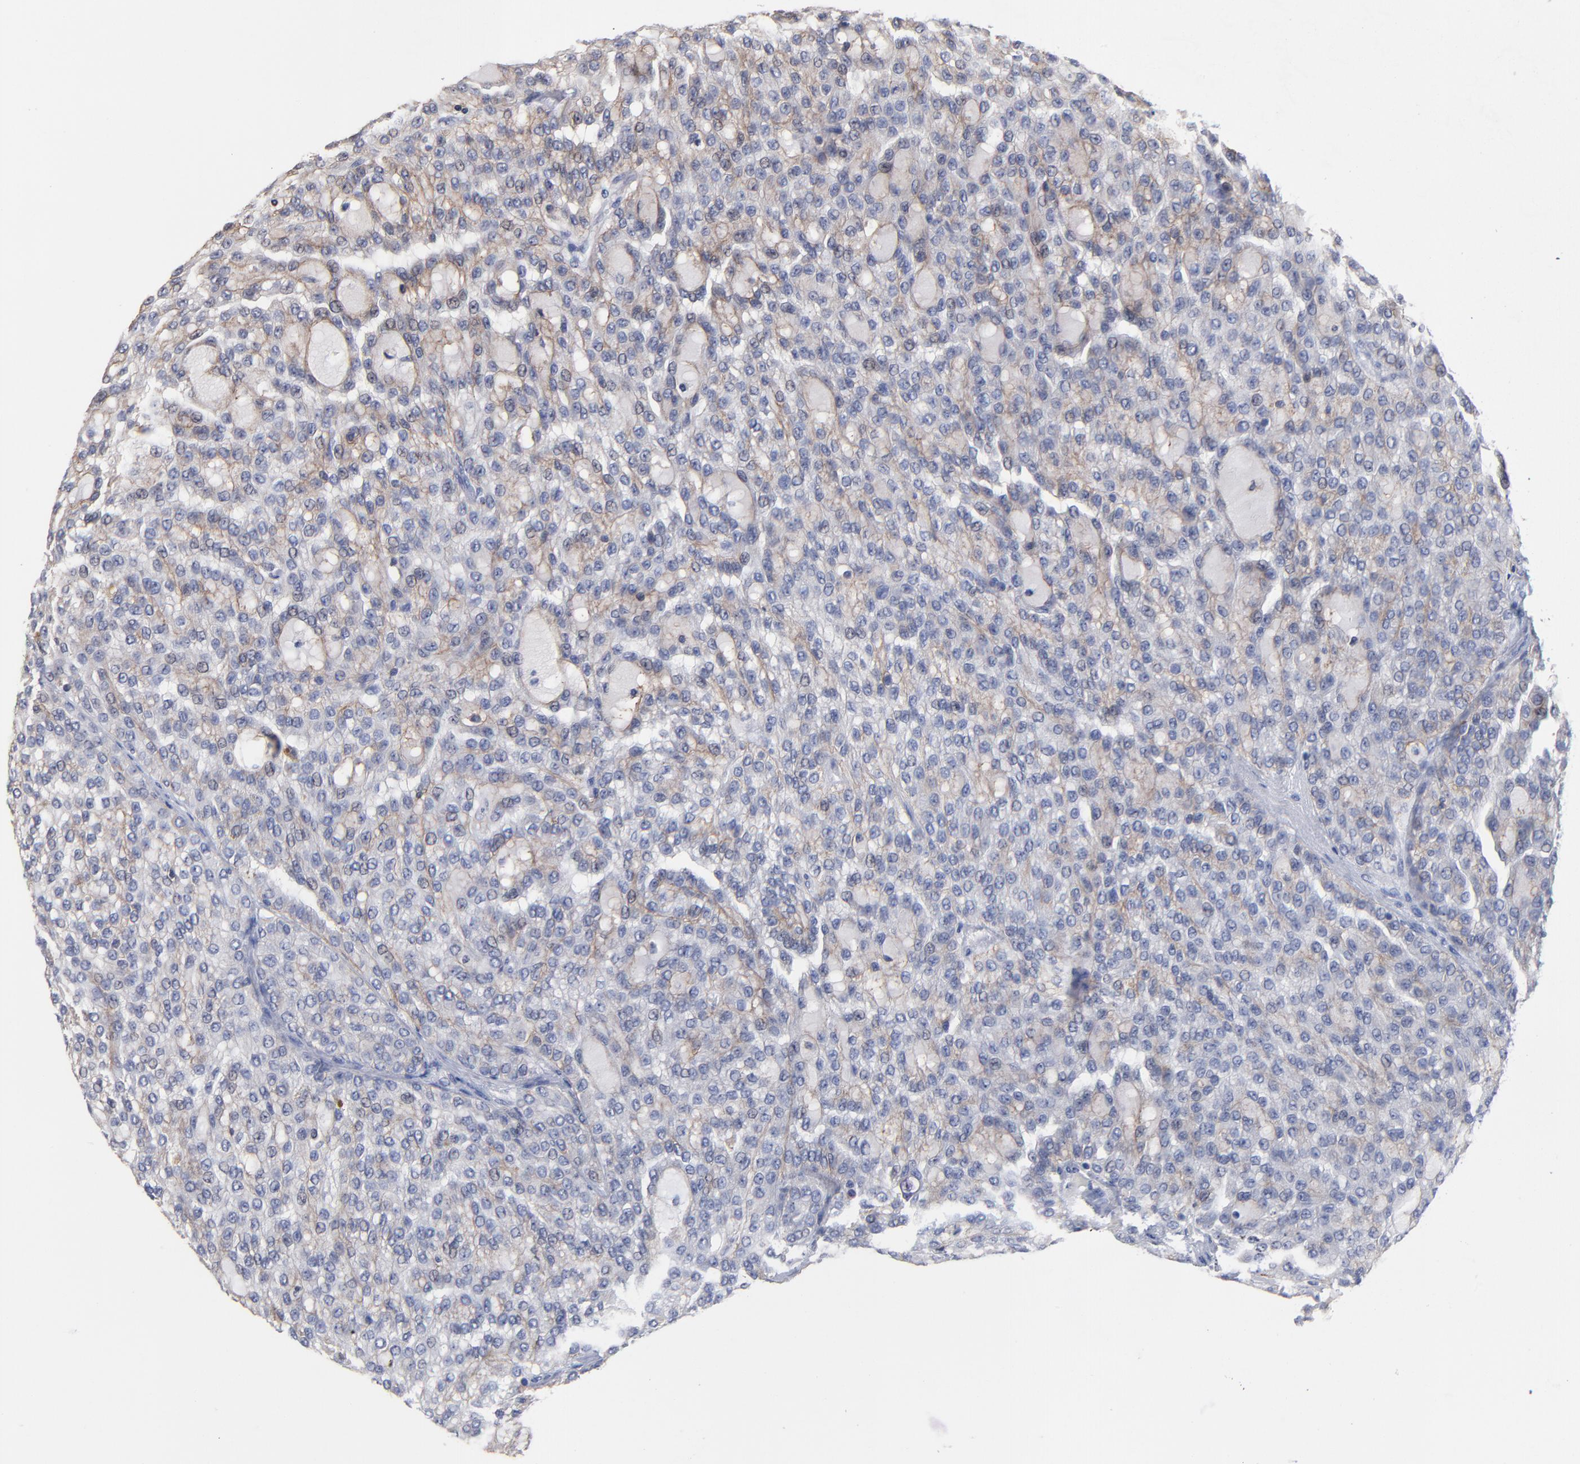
{"staining": {"intensity": "negative", "quantity": "none", "location": "none"}, "tissue": "renal cancer", "cell_type": "Tumor cells", "image_type": "cancer", "snomed": [{"axis": "morphology", "description": "Adenocarcinoma, NOS"}, {"axis": "topography", "description": "Kidney"}], "caption": "Adenocarcinoma (renal) was stained to show a protein in brown. There is no significant expression in tumor cells.", "gene": "CXADR", "patient": {"sex": "male", "age": 63}}